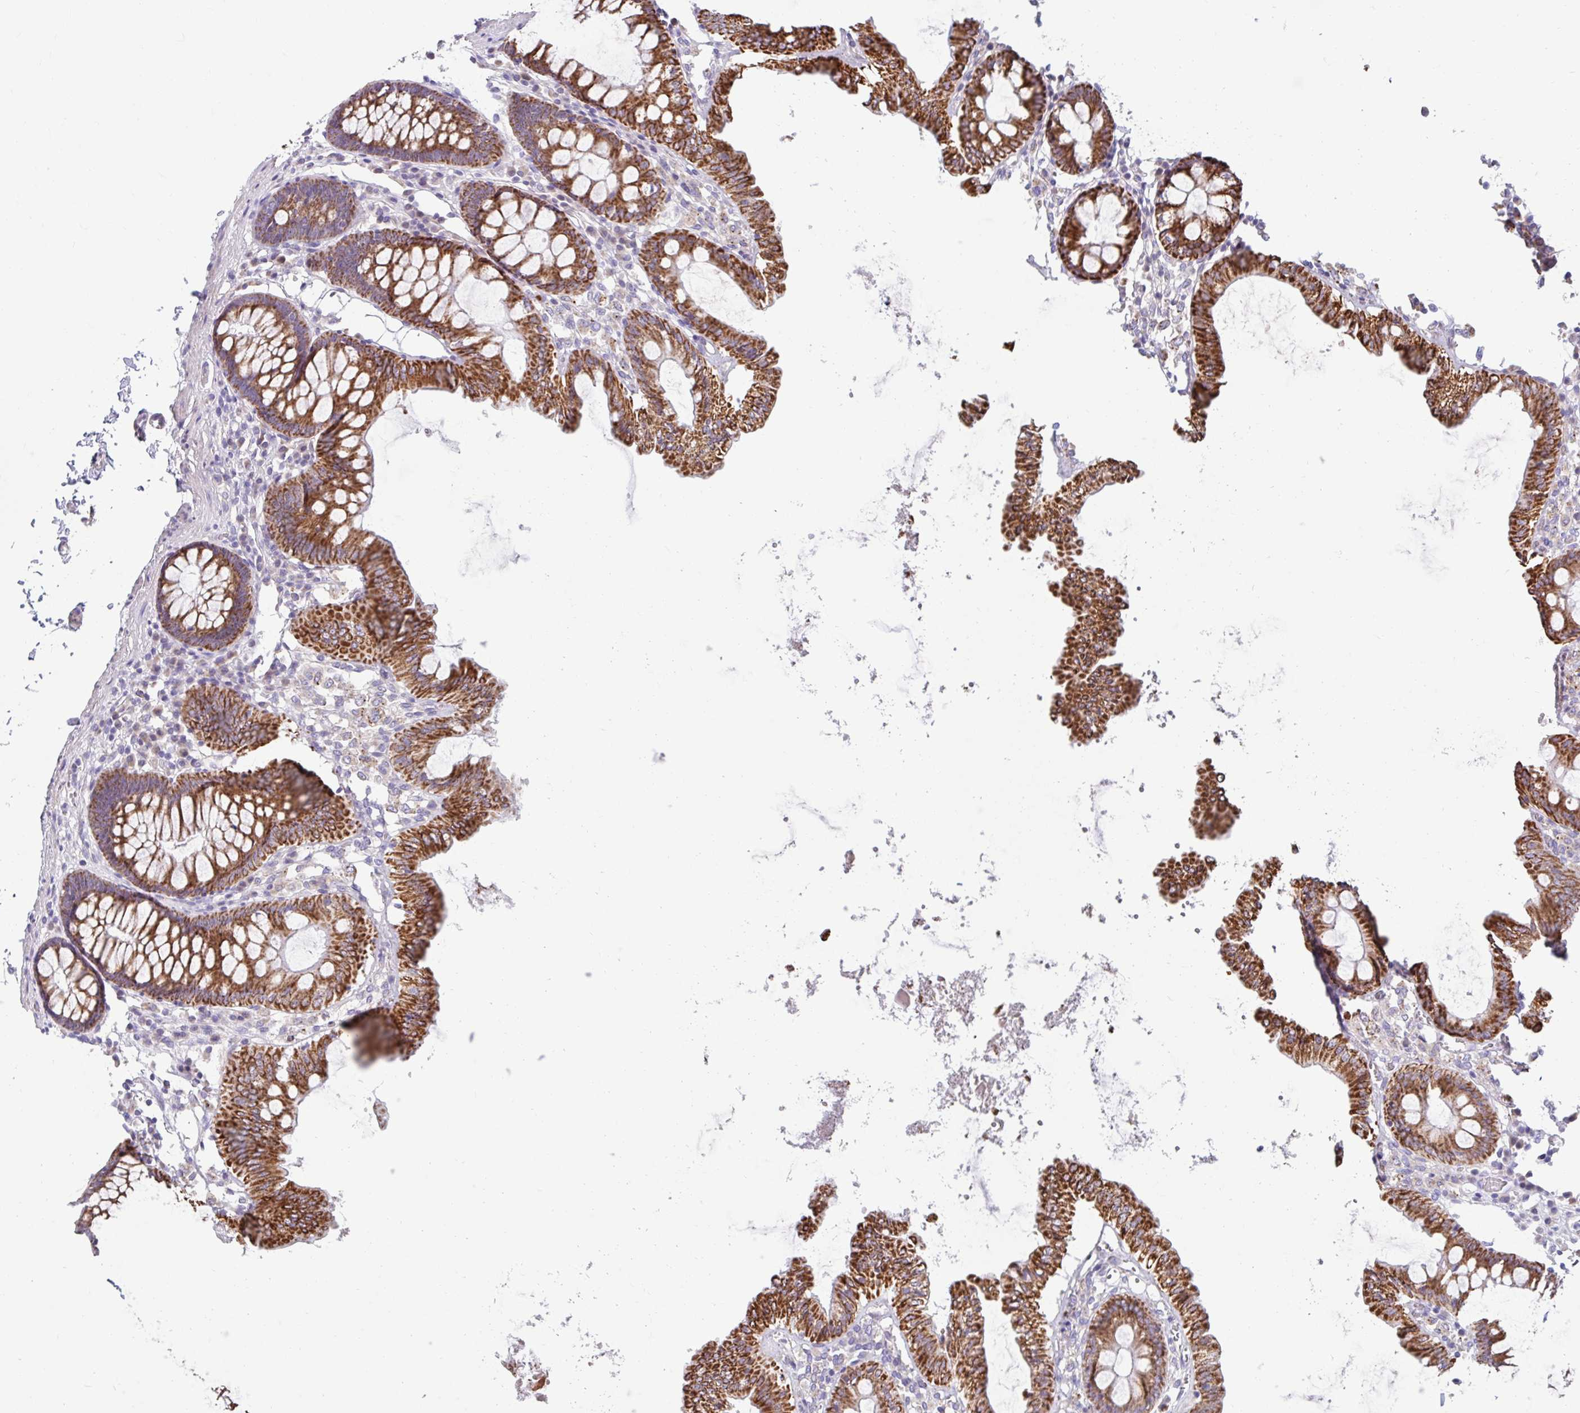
{"staining": {"intensity": "weak", "quantity": ">75%", "location": "cytoplasmic/membranous"}, "tissue": "colon", "cell_type": "Endothelial cells", "image_type": "normal", "snomed": [{"axis": "morphology", "description": "Normal tissue, NOS"}, {"axis": "topography", "description": "Colon"}, {"axis": "topography", "description": "Peripheral nerve tissue"}], "caption": "This is an image of immunohistochemistry (IHC) staining of benign colon, which shows weak expression in the cytoplasmic/membranous of endothelial cells.", "gene": "NT5C1B", "patient": {"sex": "male", "age": 84}}